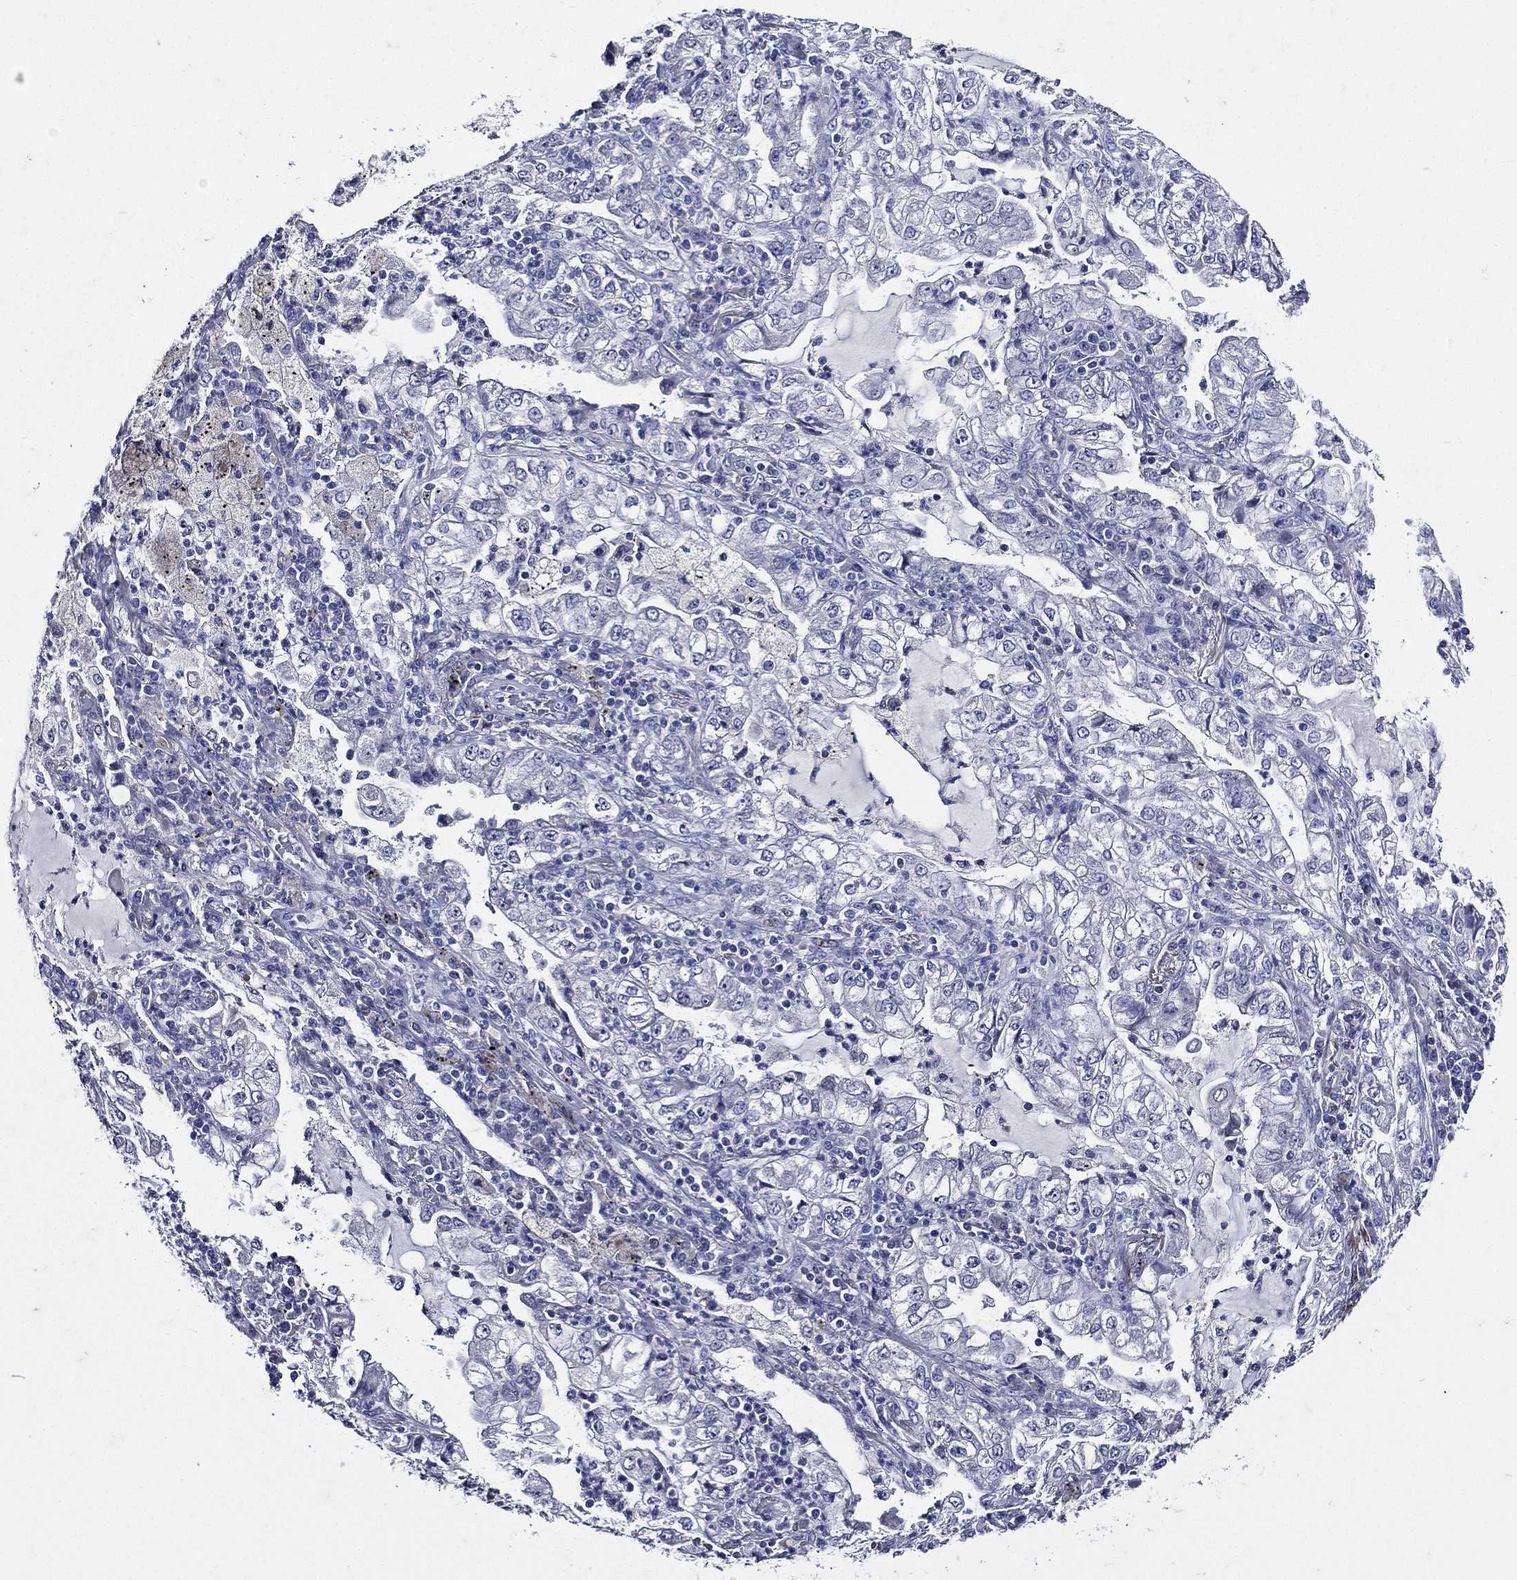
{"staining": {"intensity": "negative", "quantity": "none", "location": "none"}, "tissue": "lung cancer", "cell_type": "Tumor cells", "image_type": "cancer", "snomed": [{"axis": "morphology", "description": "Adenocarcinoma, NOS"}, {"axis": "topography", "description": "Lung"}], "caption": "This is an immunohistochemistry micrograph of lung cancer. There is no staining in tumor cells.", "gene": "TGM1", "patient": {"sex": "female", "age": 73}}